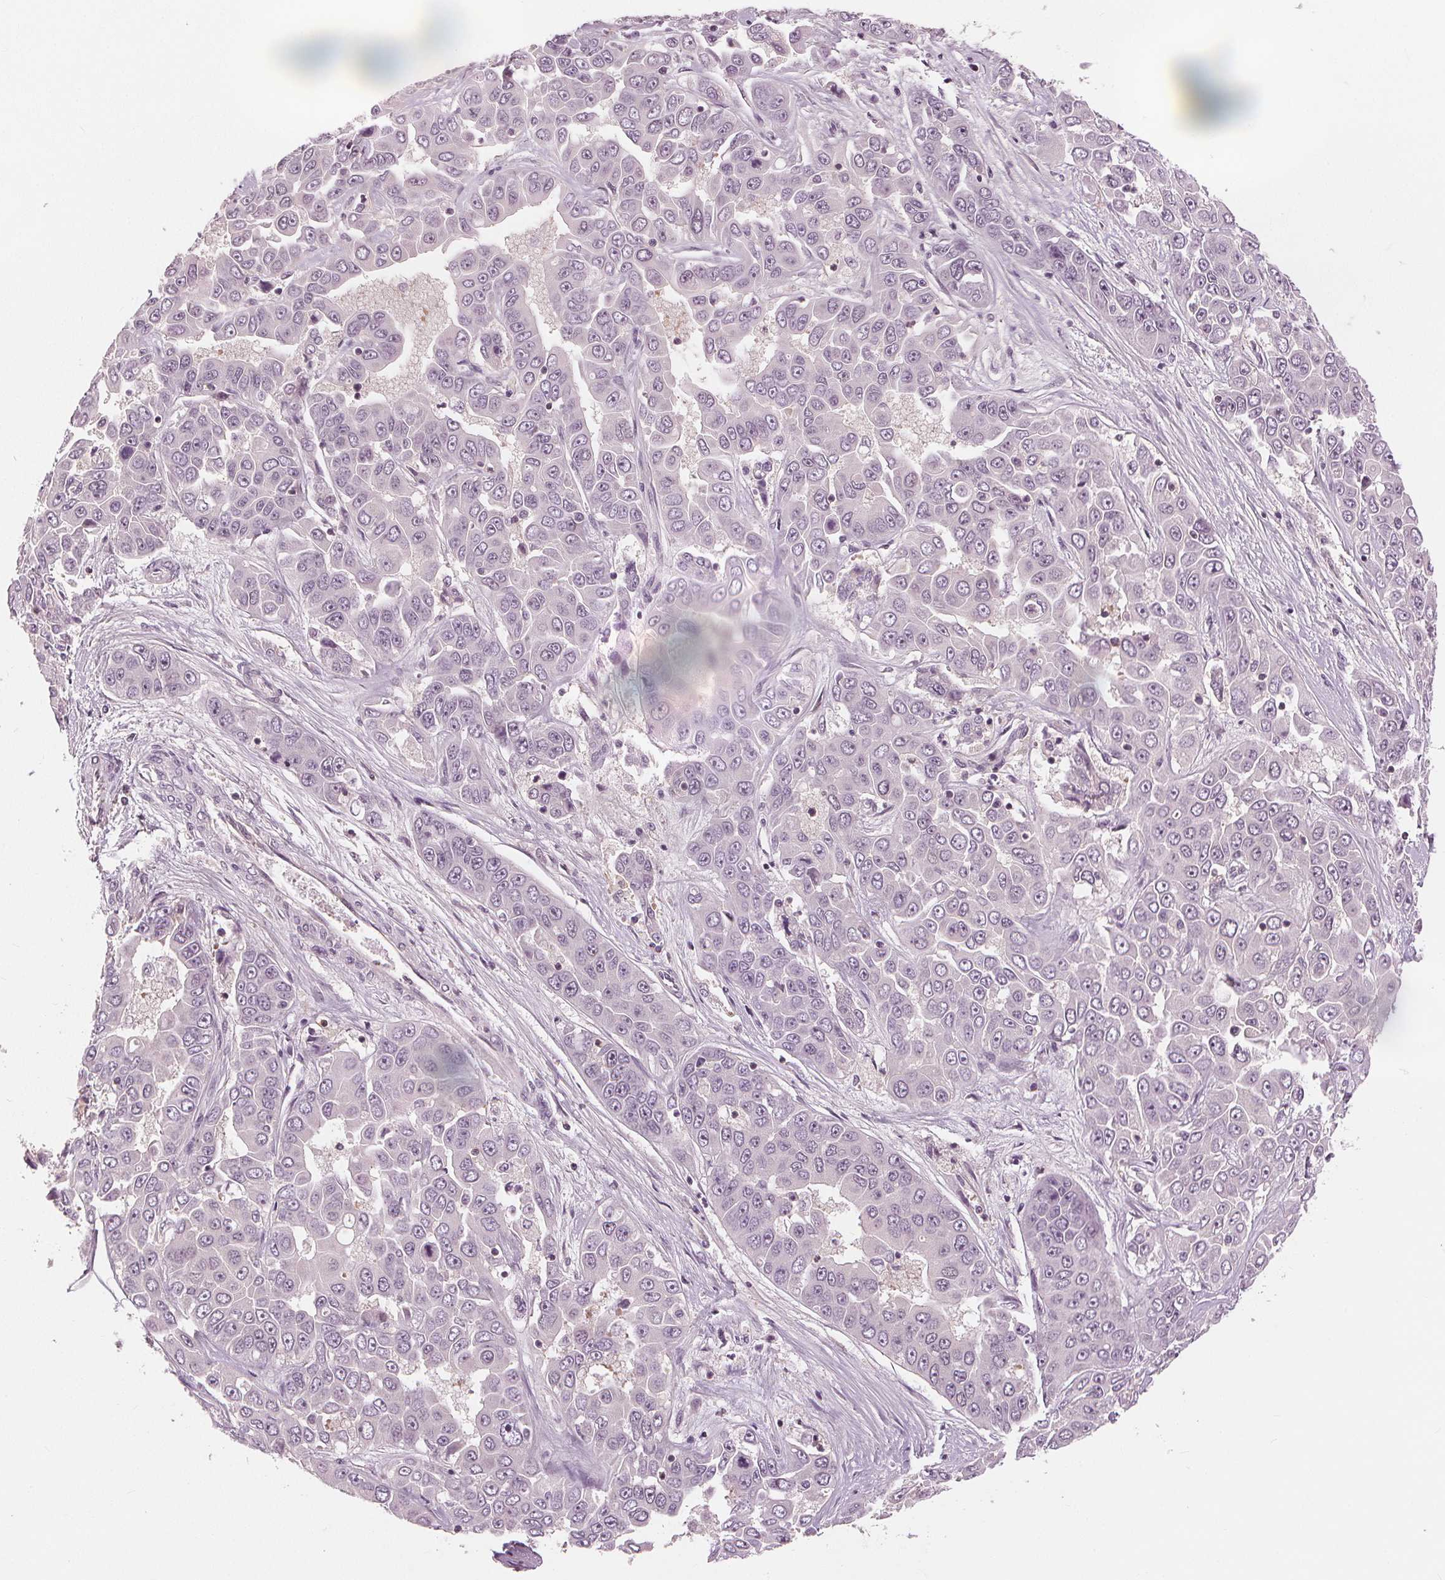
{"staining": {"intensity": "negative", "quantity": "none", "location": "none"}, "tissue": "liver cancer", "cell_type": "Tumor cells", "image_type": "cancer", "snomed": [{"axis": "morphology", "description": "Cholangiocarcinoma"}, {"axis": "topography", "description": "Liver"}], "caption": "Image shows no protein expression in tumor cells of liver cancer tissue.", "gene": "SLC34A1", "patient": {"sex": "female", "age": 52}}